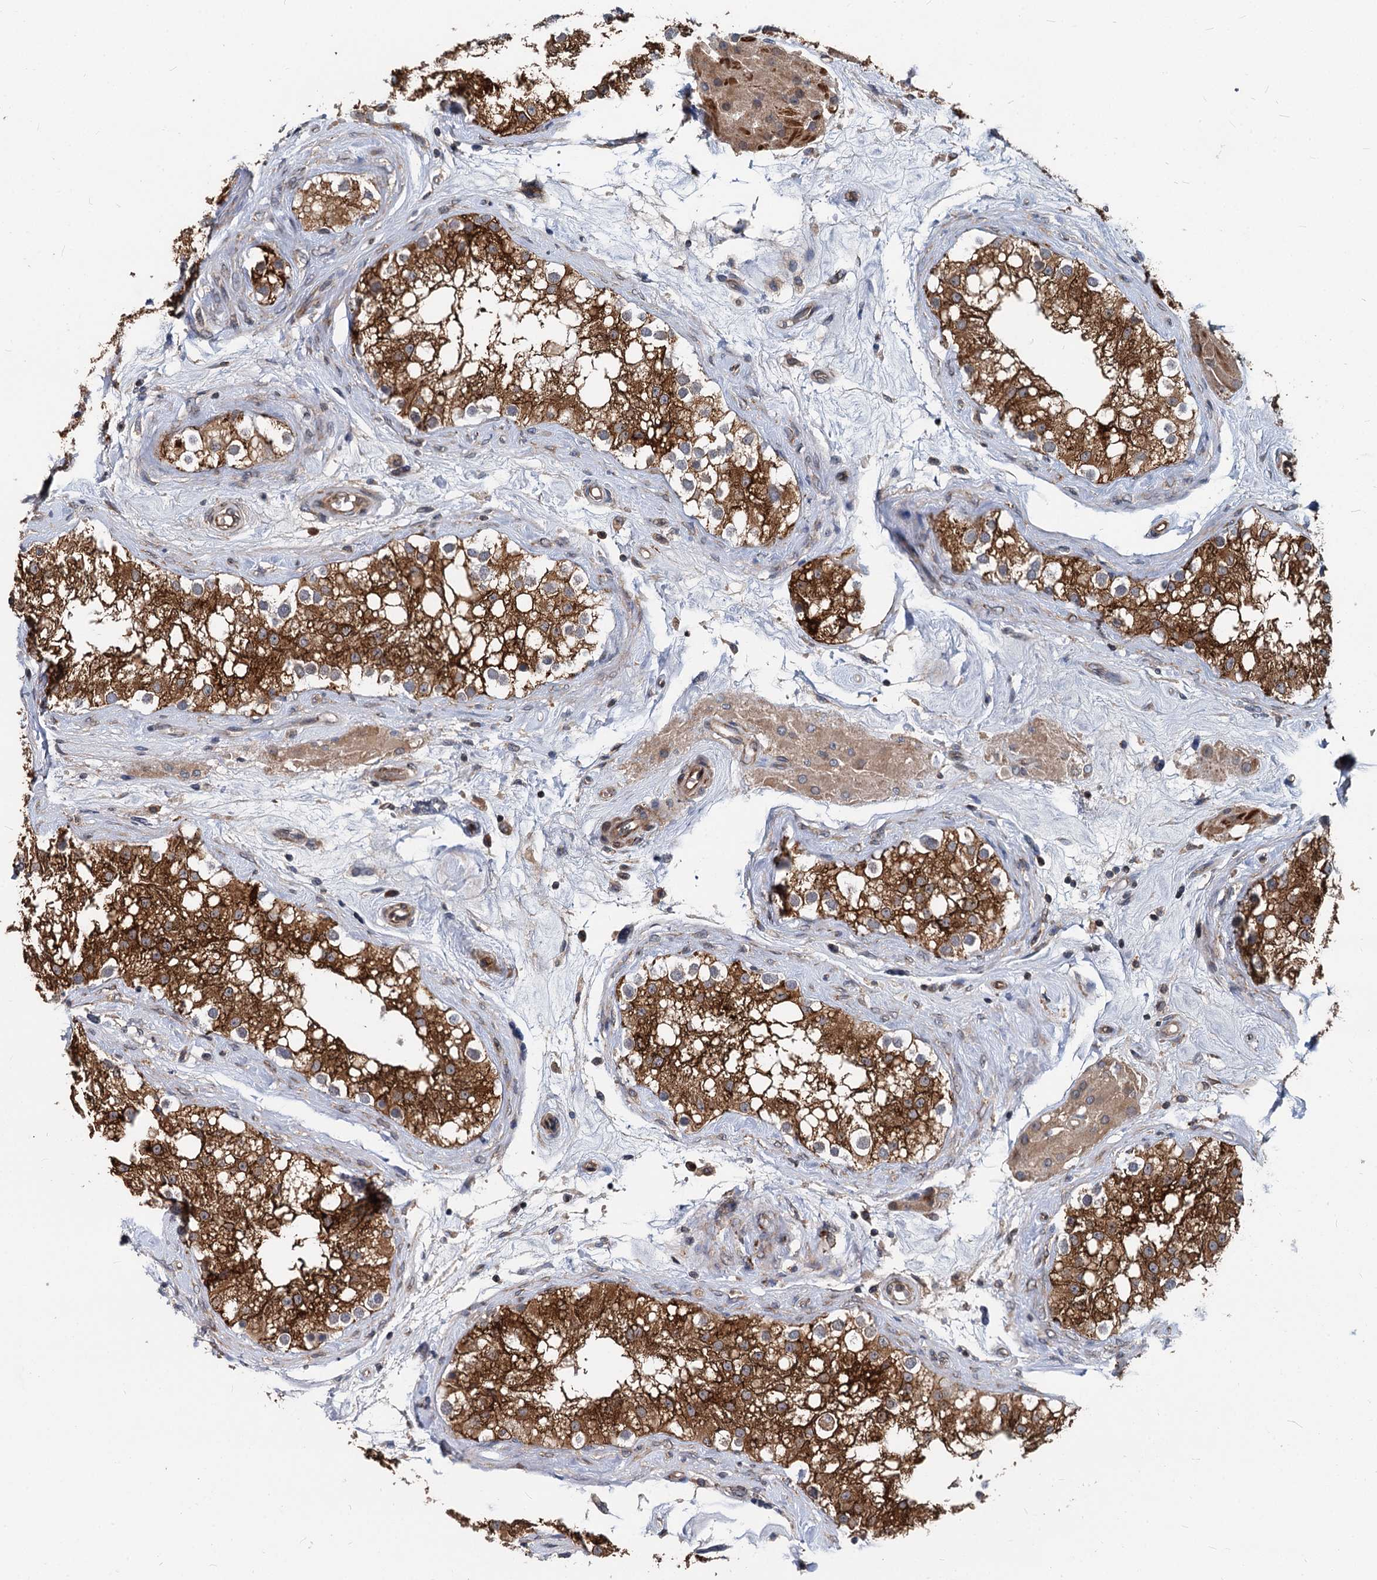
{"staining": {"intensity": "strong", "quantity": ">75%", "location": "cytoplasmic/membranous"}, "tissue": "testis", "cell_type": "Cells in seminiferous ducts", "image_type": "normal", "snomed": [{"axis": "morphology", "description": "Normal tissue, NOS"}, {"axis": "topography", "description": "Testis"}], "caption": "DAB immunohistochemical staining of unremarkable testis demonstrates strong cytoplasmic/membranous protein staining in approximately >75% of cells in seminiferous ducts. (brown staining indicates protein expression, while blue staining denotes nuclei).", "gene": "STIM1", "patient": {"sex": "male", "age": 84}}